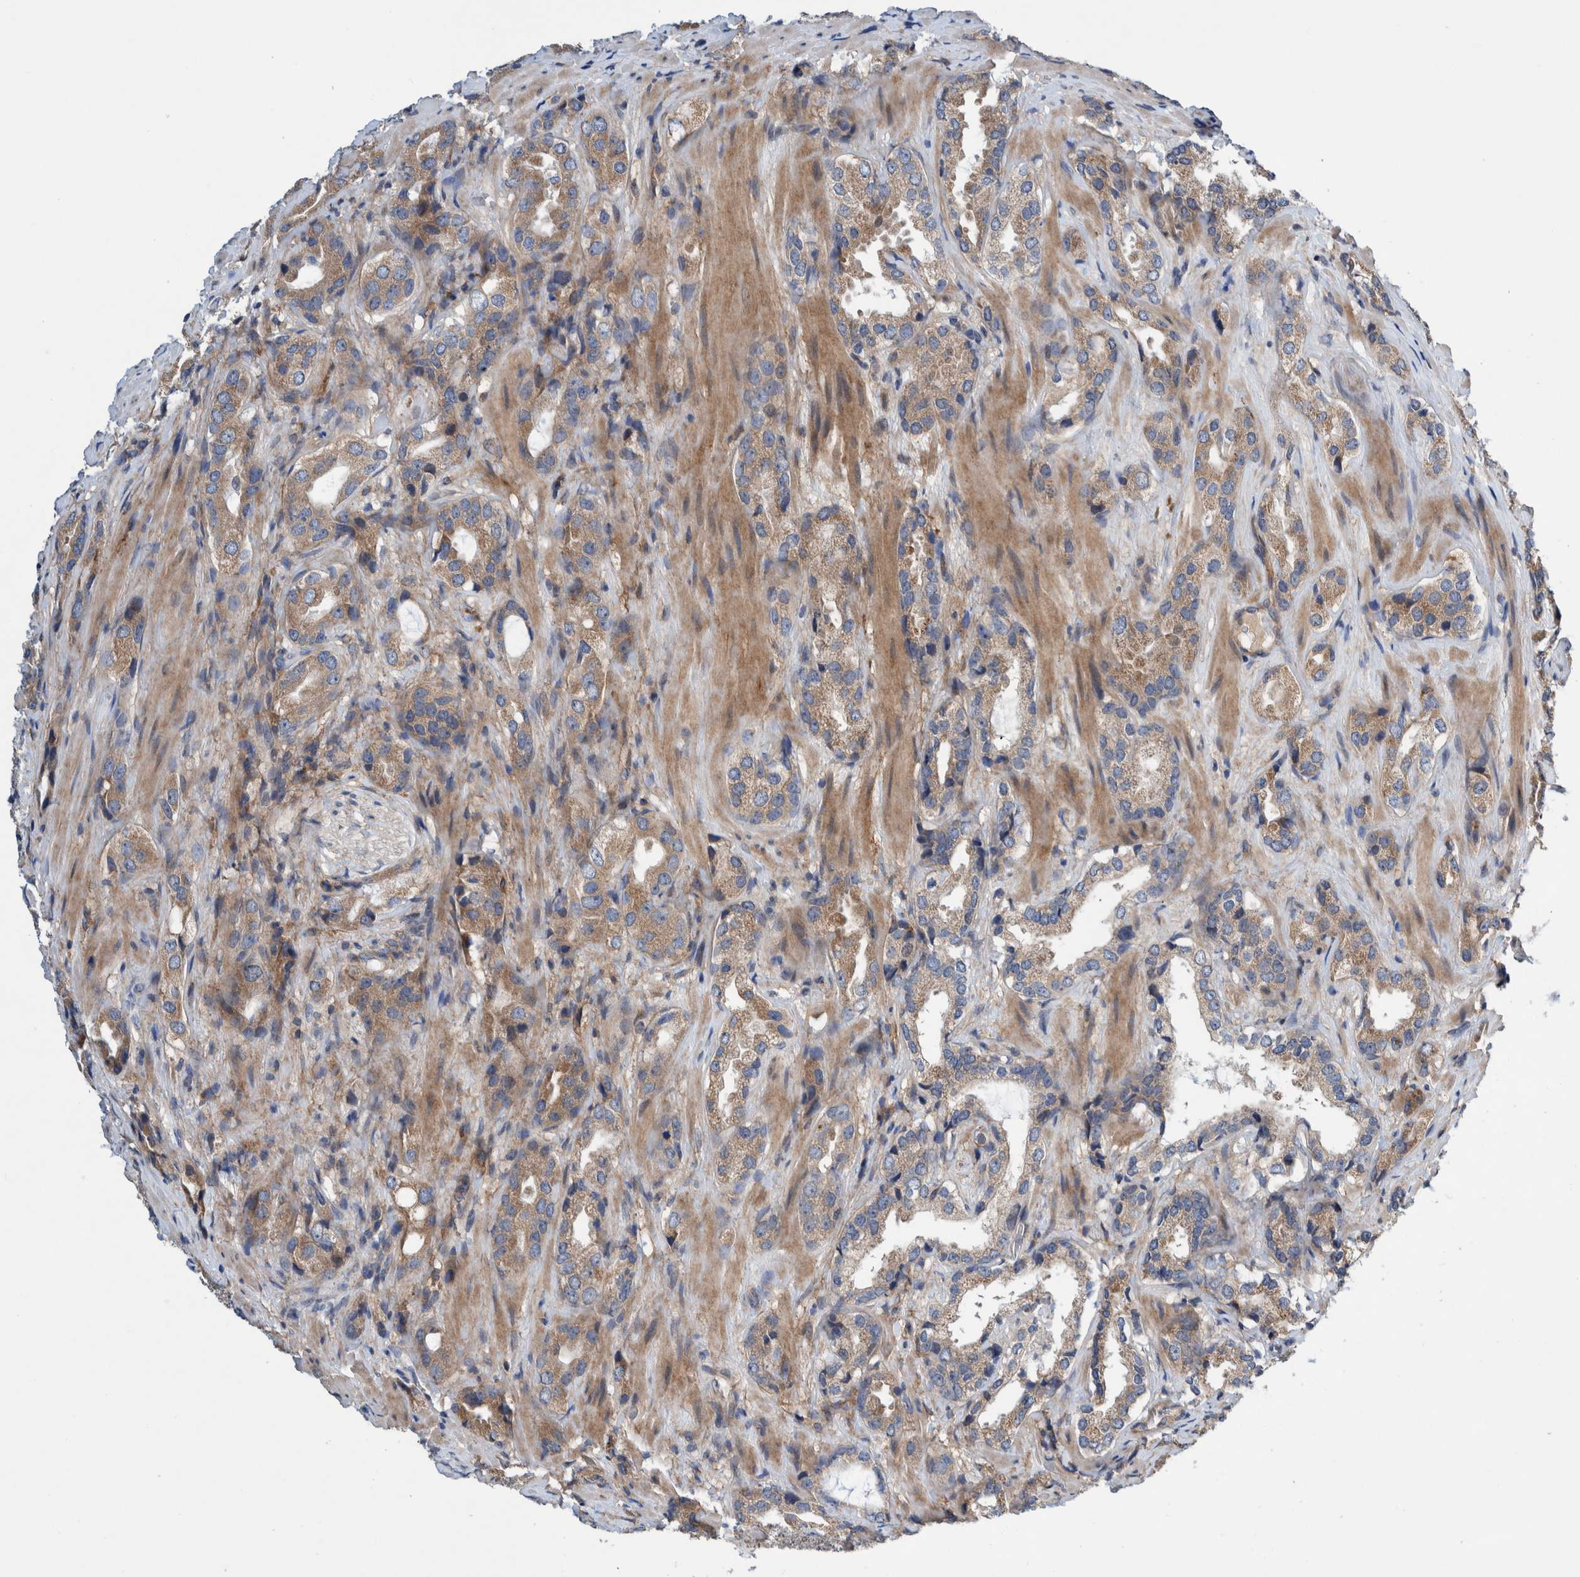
{"staining": {"intensity": "weak", "quantity": ">75%", "location": "cytoplasmic/membranous"}, "tissue": "prostate cancer", "cell_type": "Tumor cells", "image_type": "cancer", "snomed": [{"axis": "morphology", "description": "Adenocarcinoma, High grade"}, {"axis": "topography", "description": "Prostate"}], "caption": "Human prostate cancer (high-grade adenocarcinoma) stained for a protein (brown) displays weak cytoplasmic/membranous positive positivity in about >75% of tumor cells.", "gene": "PIK3R6", "patient": {"sex": "male", "age": 63}}